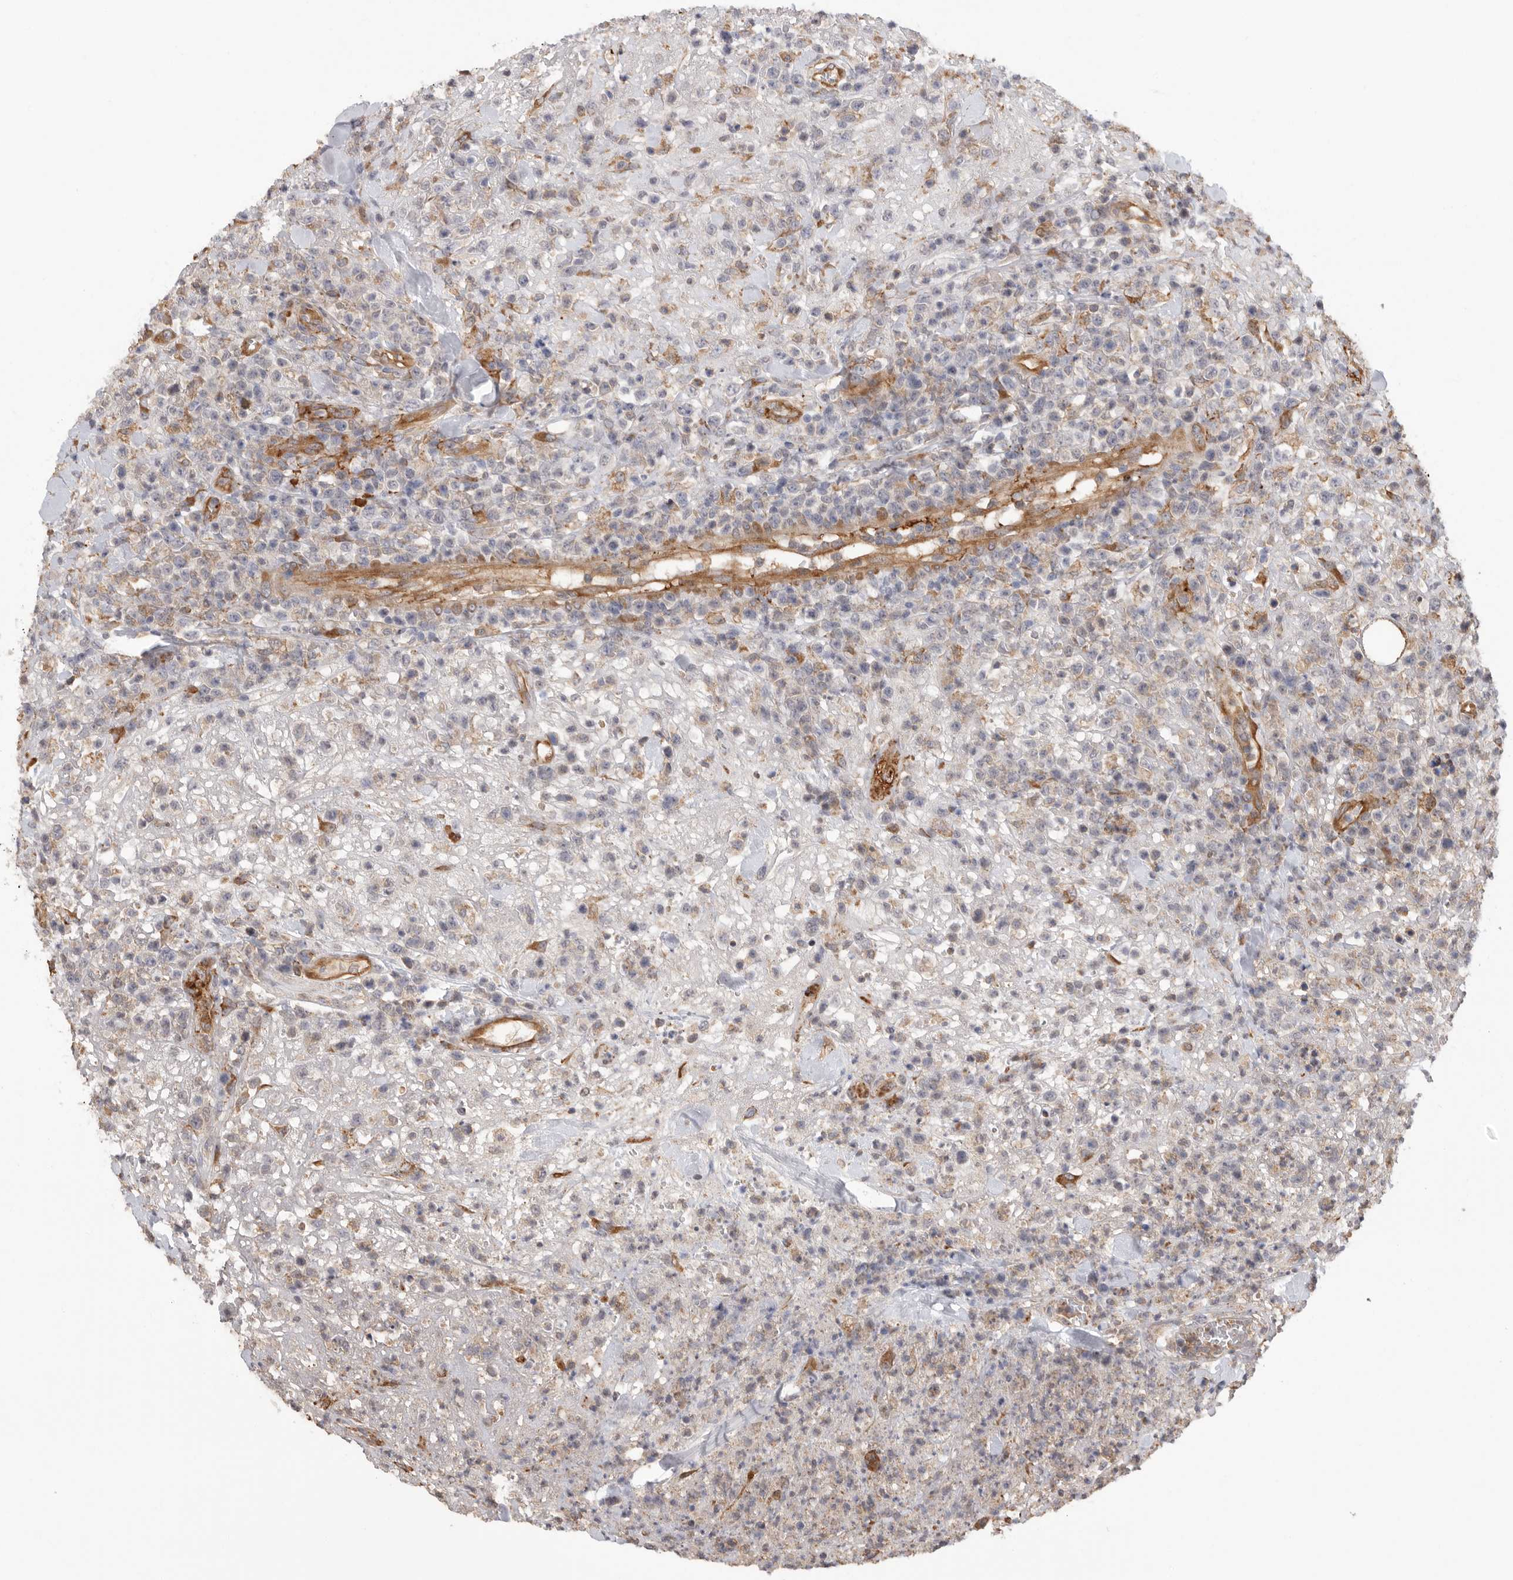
{"staining": {"intensity": "weak", "quantity": "25%-75%", "location": "cytoplasmic/membranous"}, "tissue": "lymphoma", "cell_type": "Tumor cells", "image_type": "cancer", "snomed": [{"axis": "morphology", "description": "Malignant lymphoma, non-Hodgkin's type, High grade"}, {"axis": "topography", "description": "Colon"}], "caption": "Immunohistochemistry histopathology image of human malignant lymphoma, non-Hodgkin's type (high-grade) stained for a protein (brown), which reveals low levels of weak cytoplasmic/membranous staining in about 25%-75% of tumor cells.", "gene": "CDC42BPB", "patient": {"sex": "female", "age": 53}}